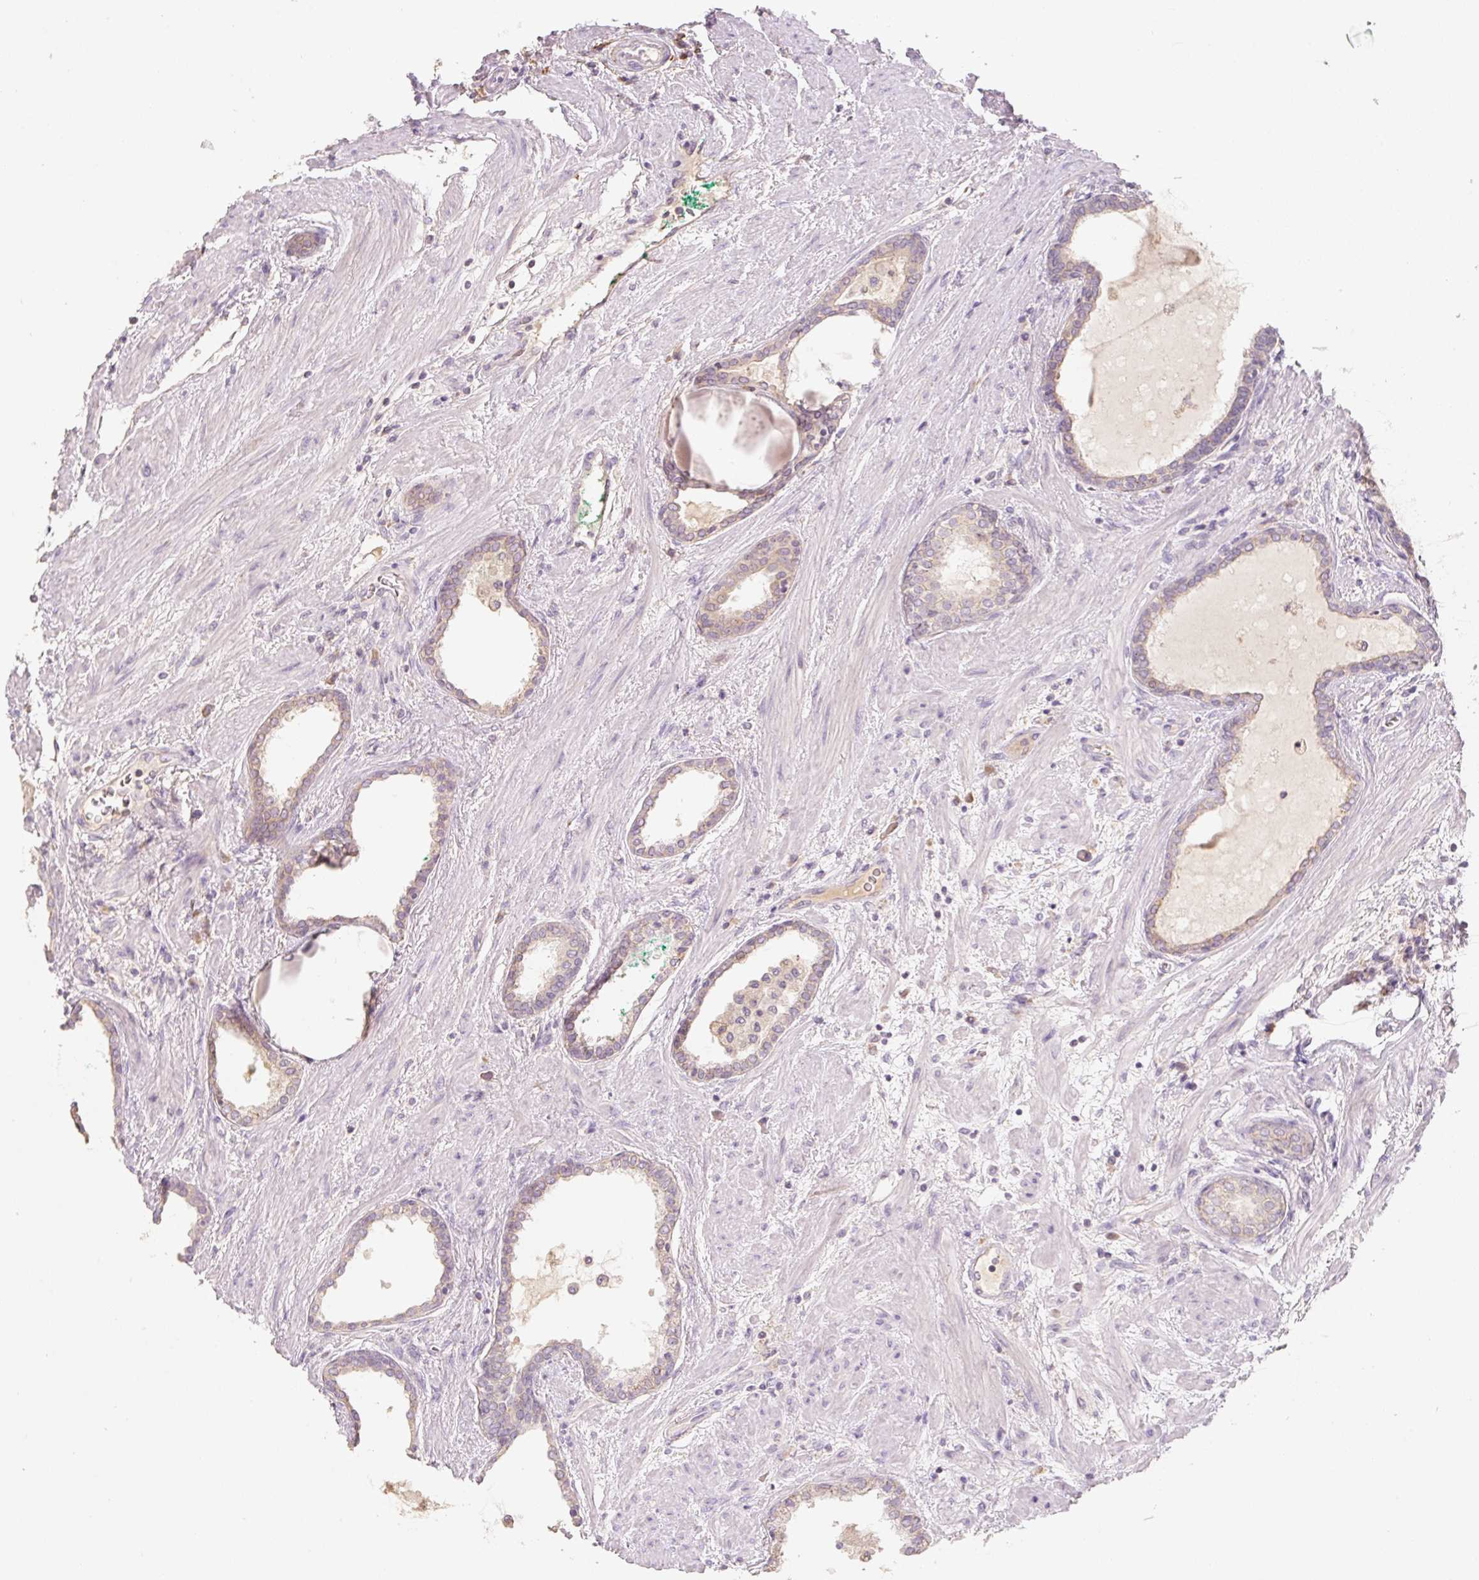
{"staining": {"intensity": "weak", "quantity": "25%-75%", "location": "cytoplasmic/membranous"}, "tissue": "prostate cancer", "cell_type": "Tumor cells", "image_type": "cancer", "snomed": [{"axis": "morphology", "description": "Adenocarcinoma, High grade"}, {"axis": "topography", "description": "Prostate"}], "caption": "A brown stain labels weak cytoplasmic/membranous positivity of a protein in human high-grade adenocarcinoma (prostate) tumor cells.", "gene": "MIA2", "patient": {"sex": "male", "age": 72}}